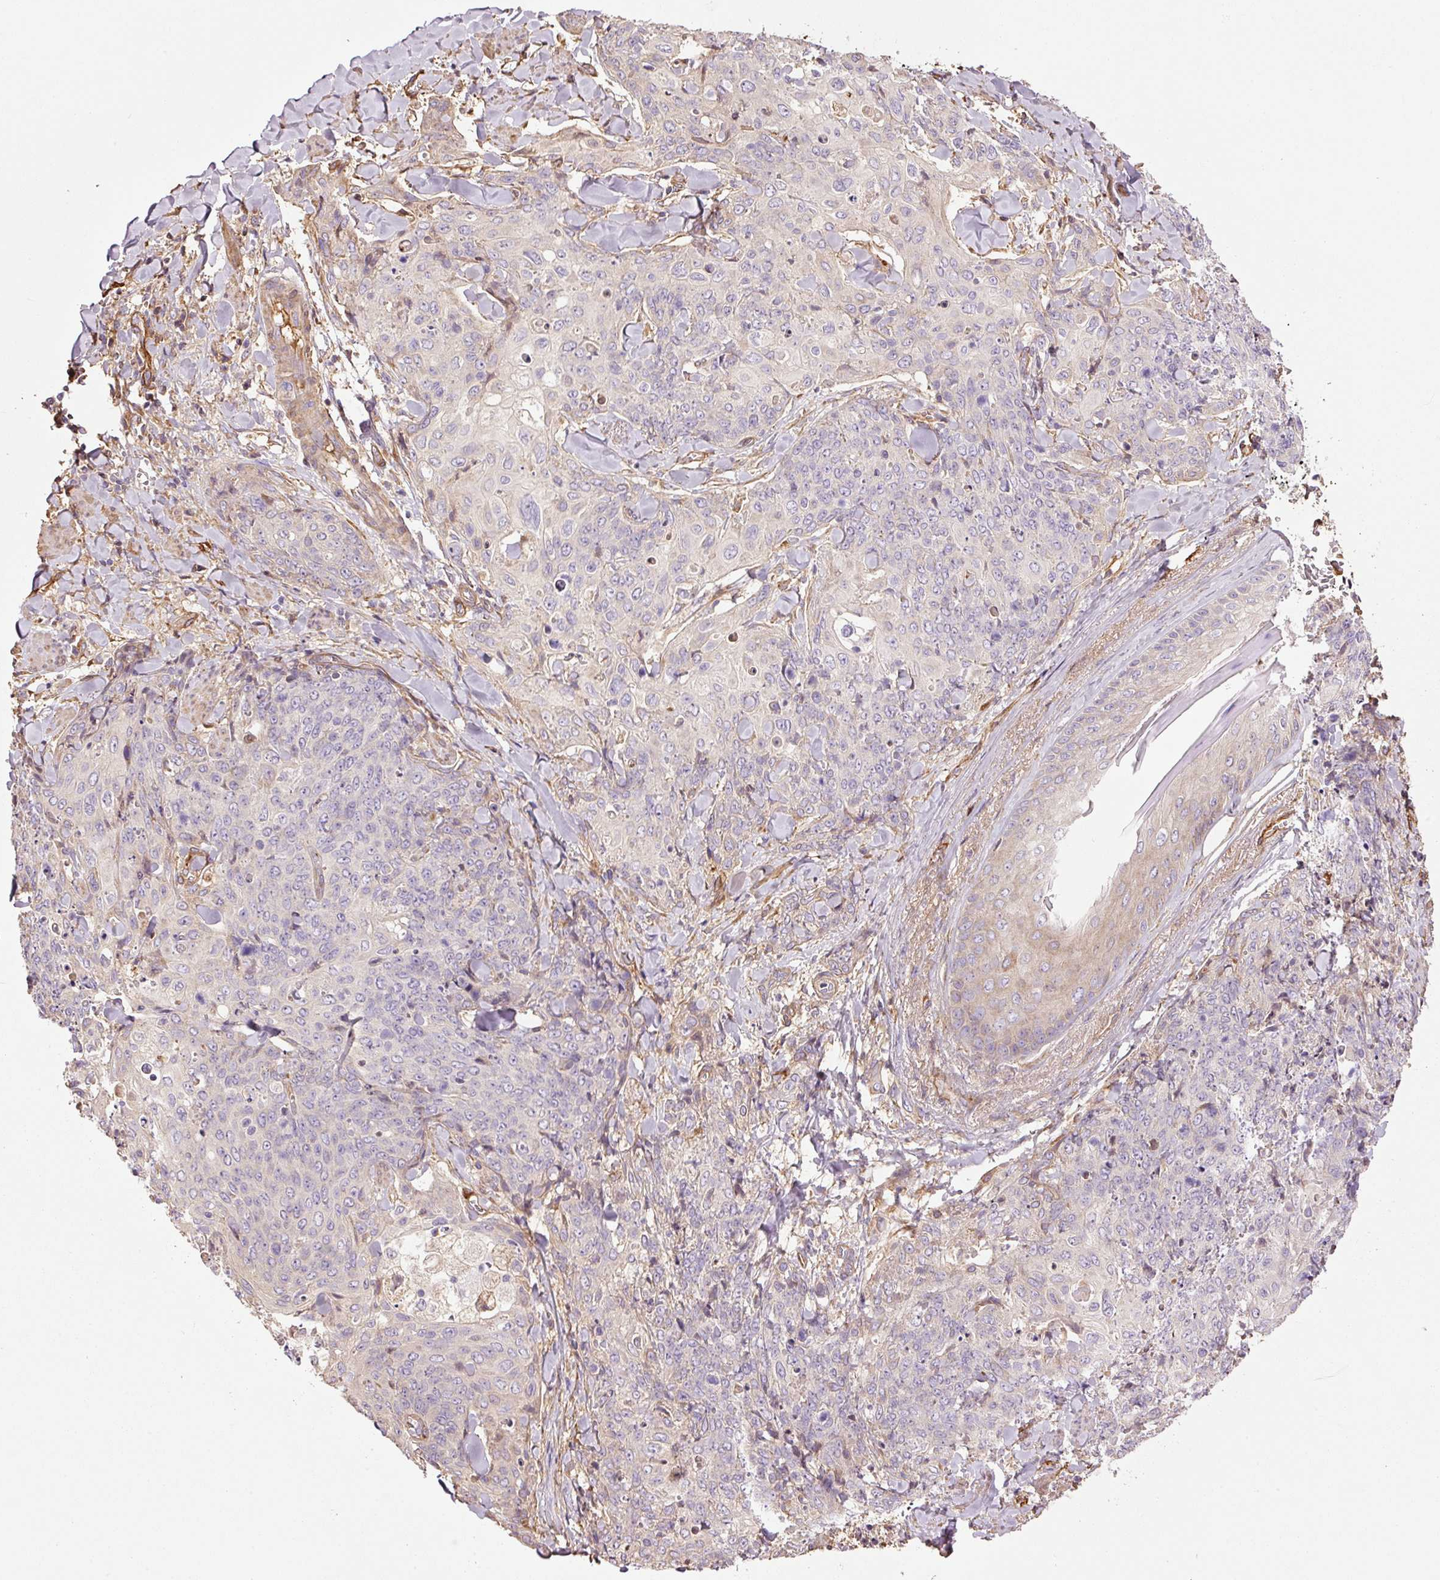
{"staining": {"intensity": "negative", "quantity": "none", "location": "none"}, "tissue": "skin cancer", "cell_type": "Tumor cells", "image_type": "cancer", "snomed": [{"axis": "morphology", "description": "Squamous cell carcinoma, NOS"}, {"axis": "topography", "description": "Skin"}, {"axis": "topography", "description": "Vulva"}], "caption": "Skin squamous cell carcinoma stained for a protein using IHC shows no staining tumor cells.", "gene": "NID2", "patient": {"sex": "female", "age": 85}}